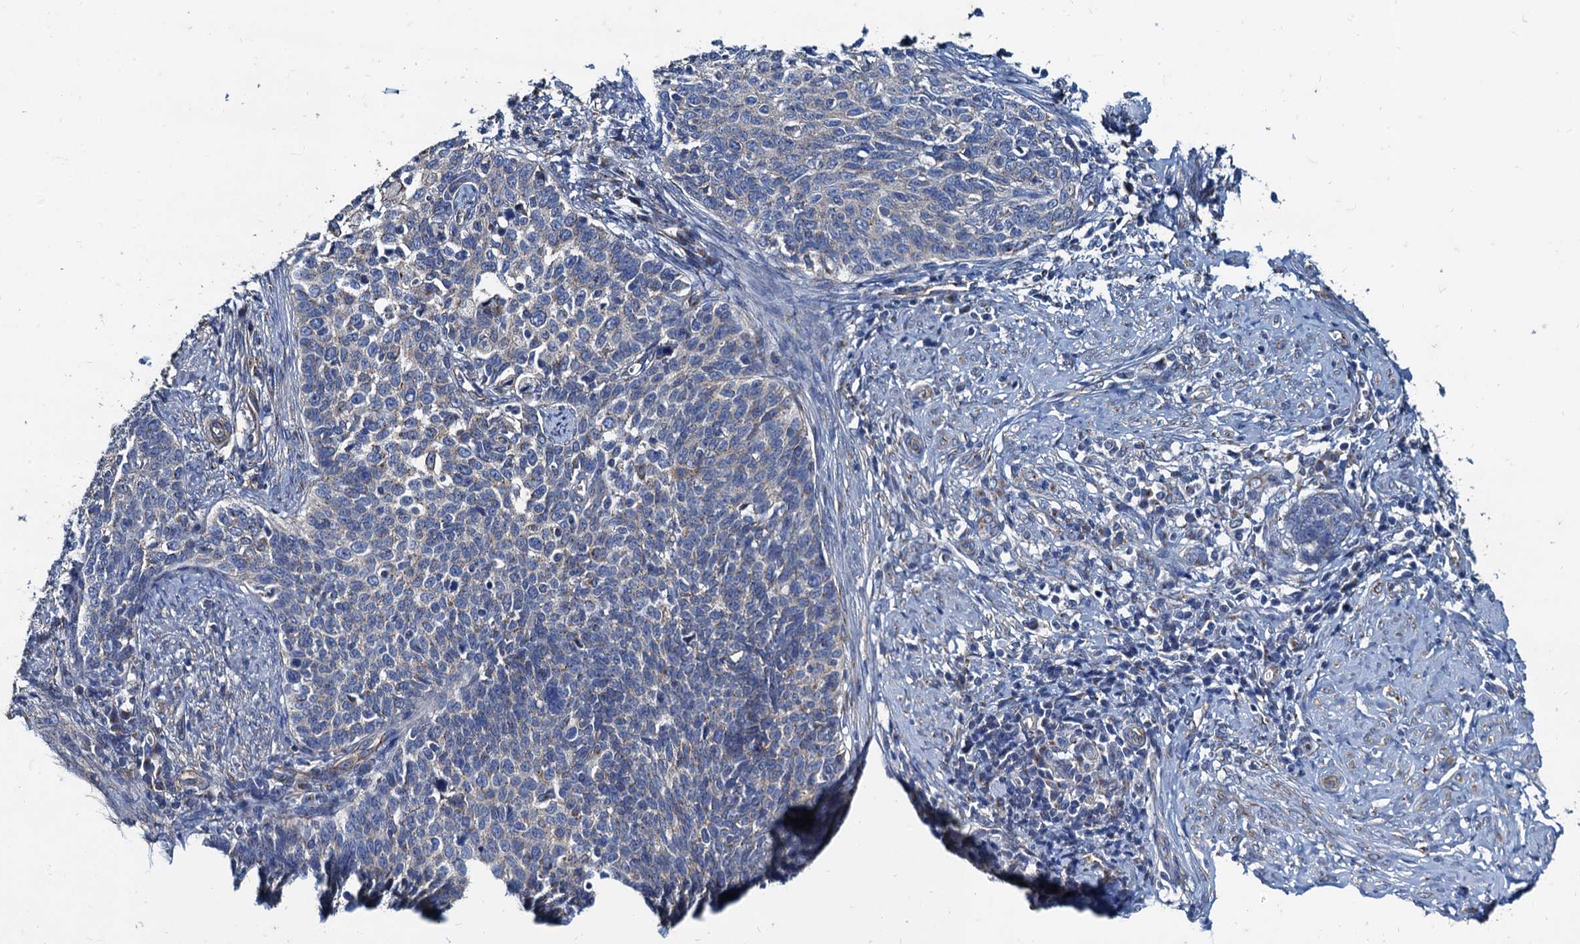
{"staining": {"intensity": "weak", "quantity": "<25%", "location": "cytoplasmic/membranous"}, "tissue": "cervical cancer", "cell_type": "Tumor cells", "image_type": "cancer", "snomed": [{"axis": "morphology", "description": "Squamous cell carcinoma, NOS"}, {"axis": "topography", "description": "Cervix"}], "caption": "Protein analysis of squamous cell carcinoma (cervical) shows no significant expression in tumor cells.", "gene": "NGRN", "patient": {"sex": "female", "age": 39}}